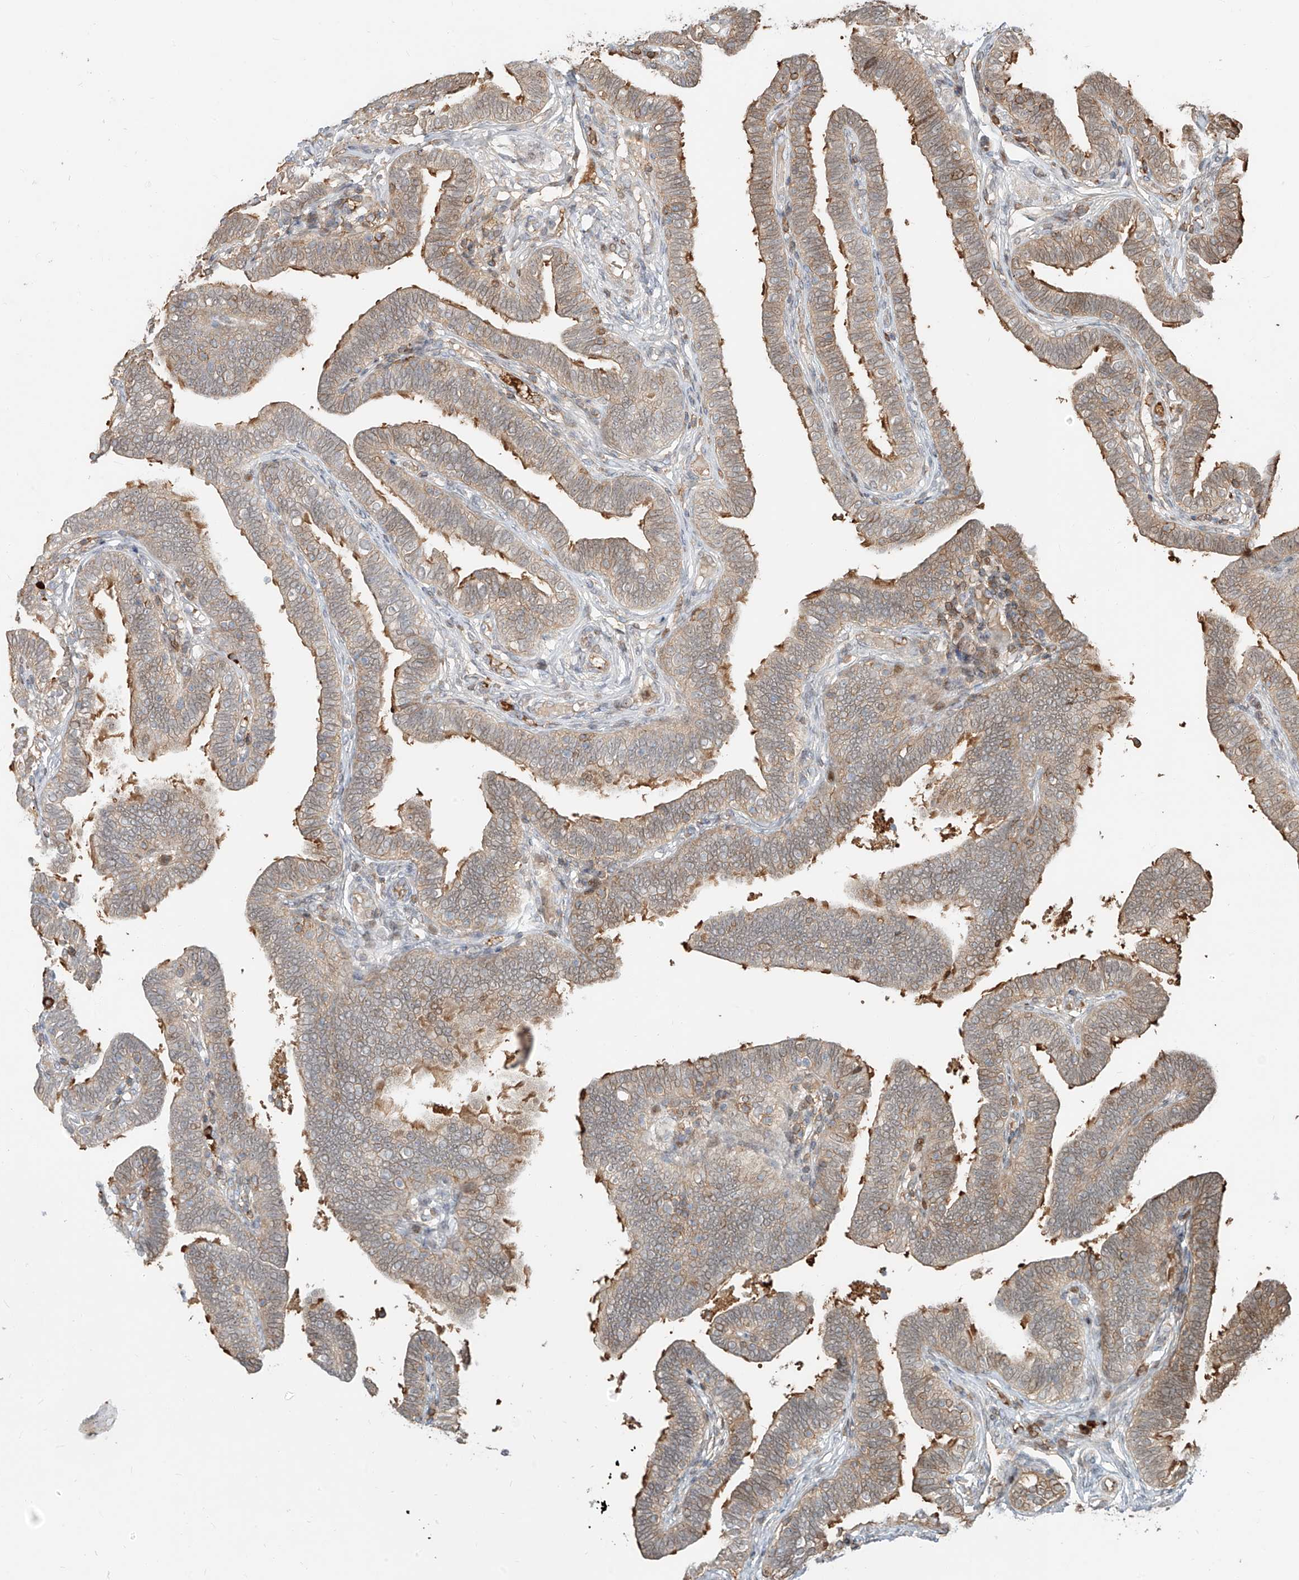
{"staining": {"intensity": "strong", "quantity": "25%-75%", "location": "cytoplasmic/membranous"}, "tissue": "fallopian tube", "cell_type": "Glandular cells", "image_type": "normal", "snomed": [{"axis": "morphology", "description": "Normal tissue, NOS"}, {"axis": "topography", "description": "Fallopian tube"}], "caption": "High-power microscopy captured an IHC photomicrograph of unremarkable fallopian tube, revealing strong cytoplasmic/membranous staining in approximately 25%-75% of glandular cells. (brown staining indicates protein expression, while blue staining denotes nuclei).", "gene": "CEP162", "patient": {"sex": "female", "age": 39}}